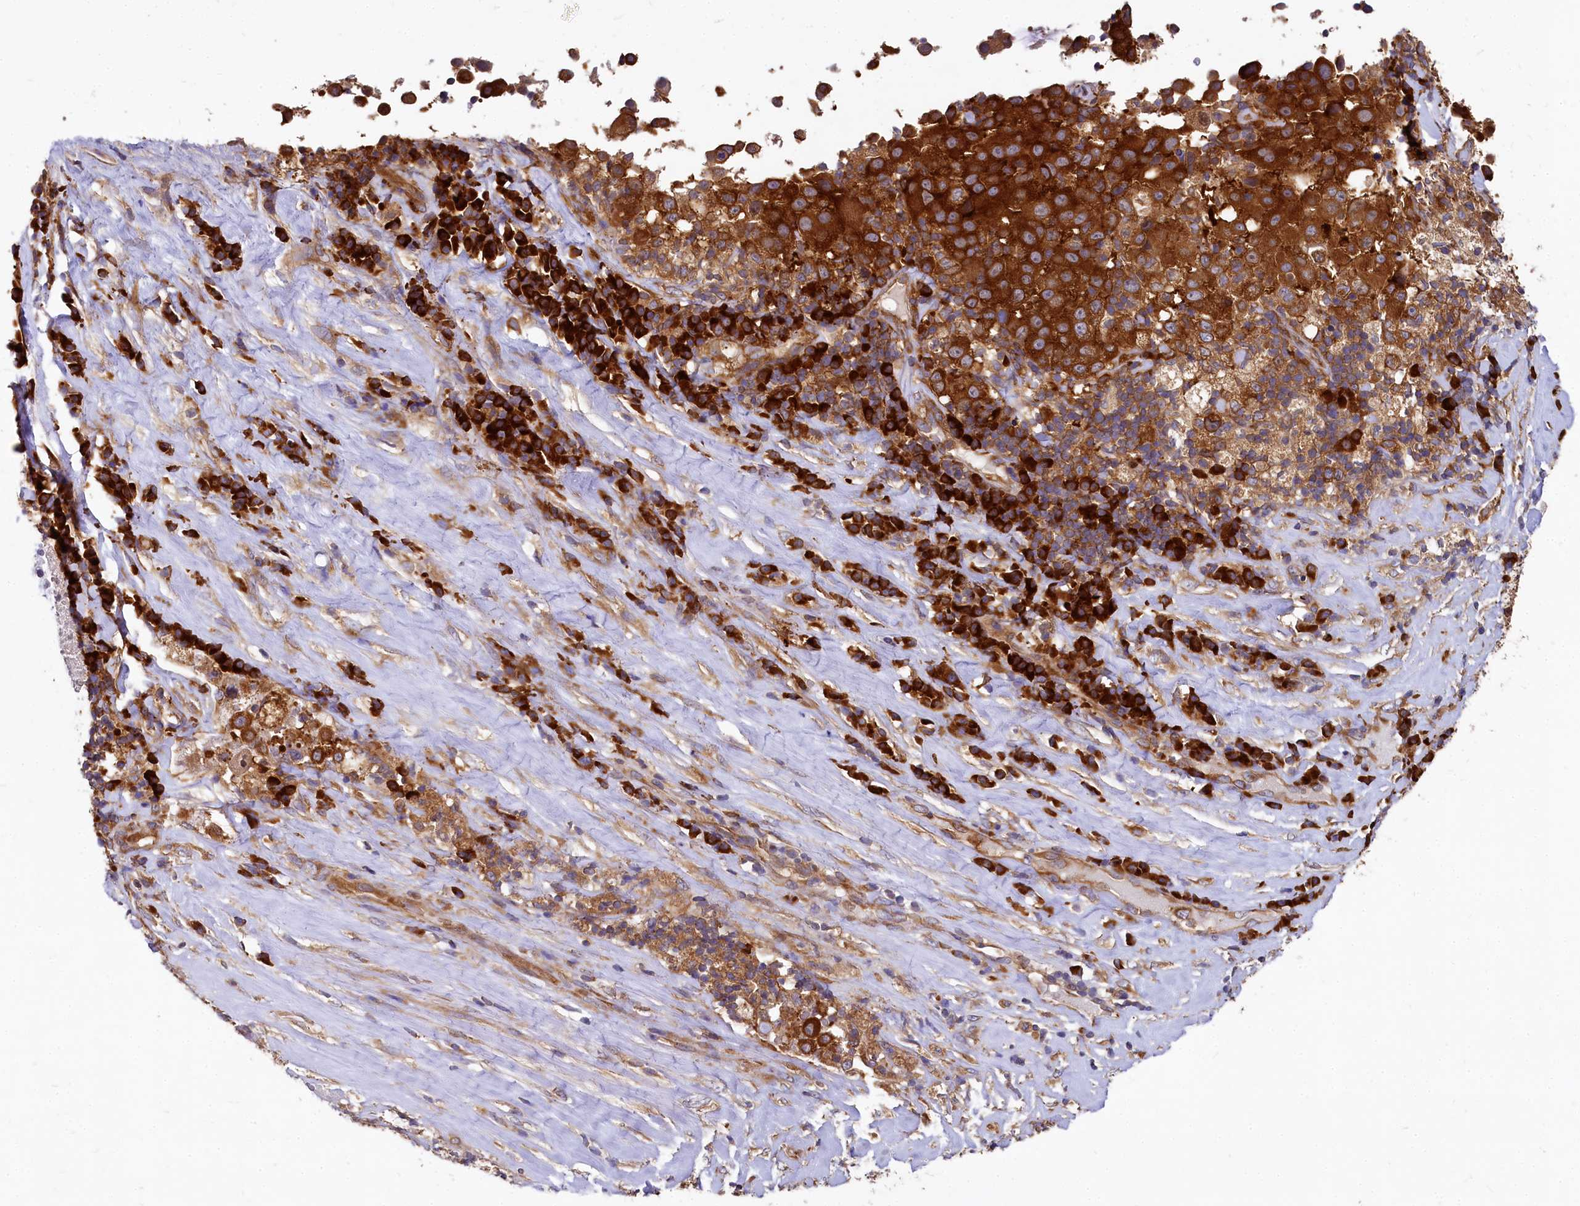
{"staining": {"intensity": "strong", "quantity": ">75%", "location": "cytoplasmic/membranous"}, "tissue": "melanoma", "cell_type": "Tumor cells", "image_type": "cancer", "snomed": [{"axis": "morphology", "description": "Malignant melanoma, Metastatic site"}, {"axis": "topography", "description": "Lymph node"}], "caption": "A micrograph showing strong cytoplasmic/membranous positivity in approximately >75% of tumor cells in melanoma, as visualized by brown immunohistochemical staining.", "gene": "EIF2B2", "patient": {"sex": "male", "age": 62}}